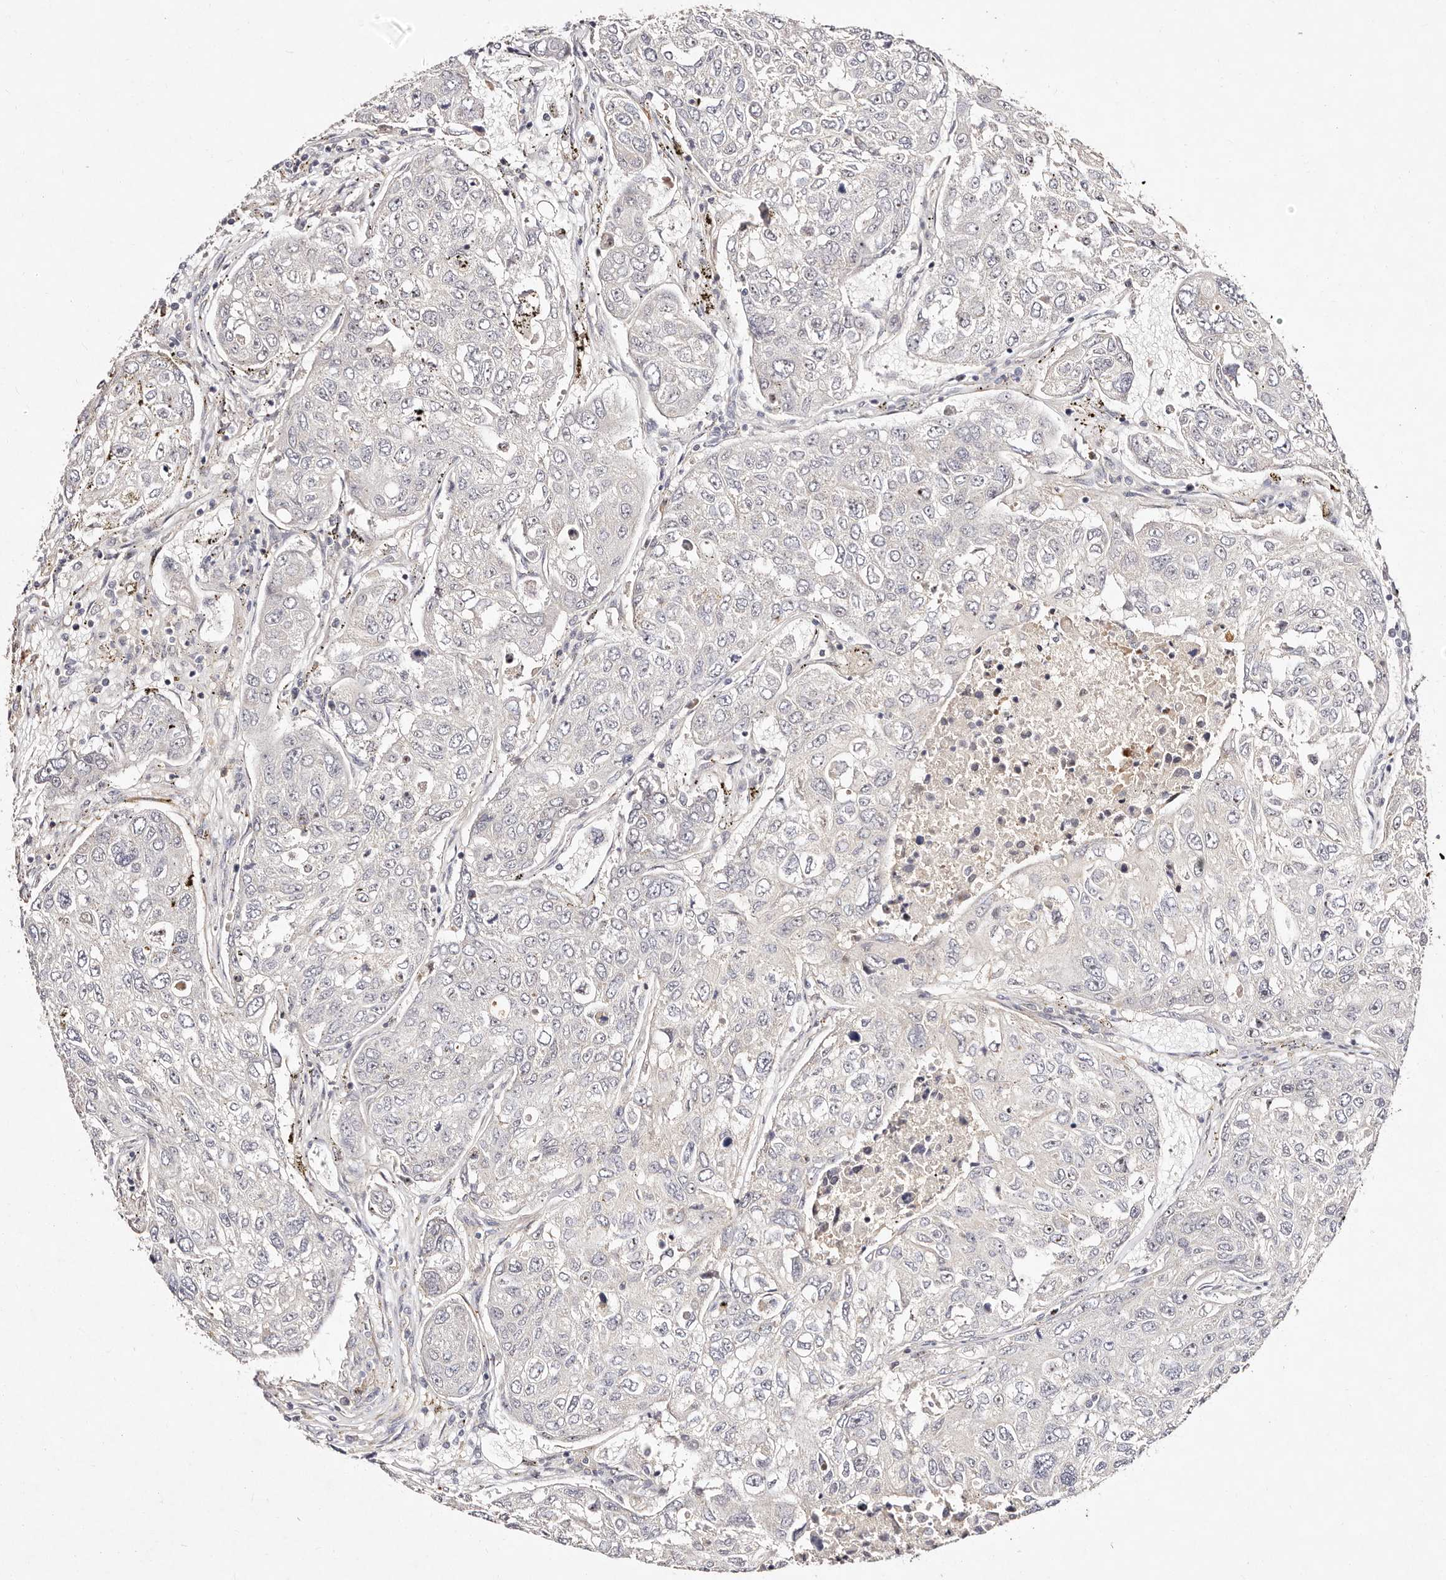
{"staining": {"intensity": "negative", "quantity": "none", "location": "none"}, "tissue": "urothelial cancer", "cell_type": "Tumor cells", "image_type": "cancer", "snomed": [{"axis": "morphology", "description": "Urothelial carcinoma, High grade"}, {"axis": "topography", "description": "Lymph node"}, {"axis": "topography", "description": "Urinary bladder"}], "caption": "Immunohistochemistry (IHC) image of human urothelial cancer stained for a protein (brown), which shows no expression in tumor cells.", "gene": "MTMR11", "patient": {"sex": "male", "age": 51}}